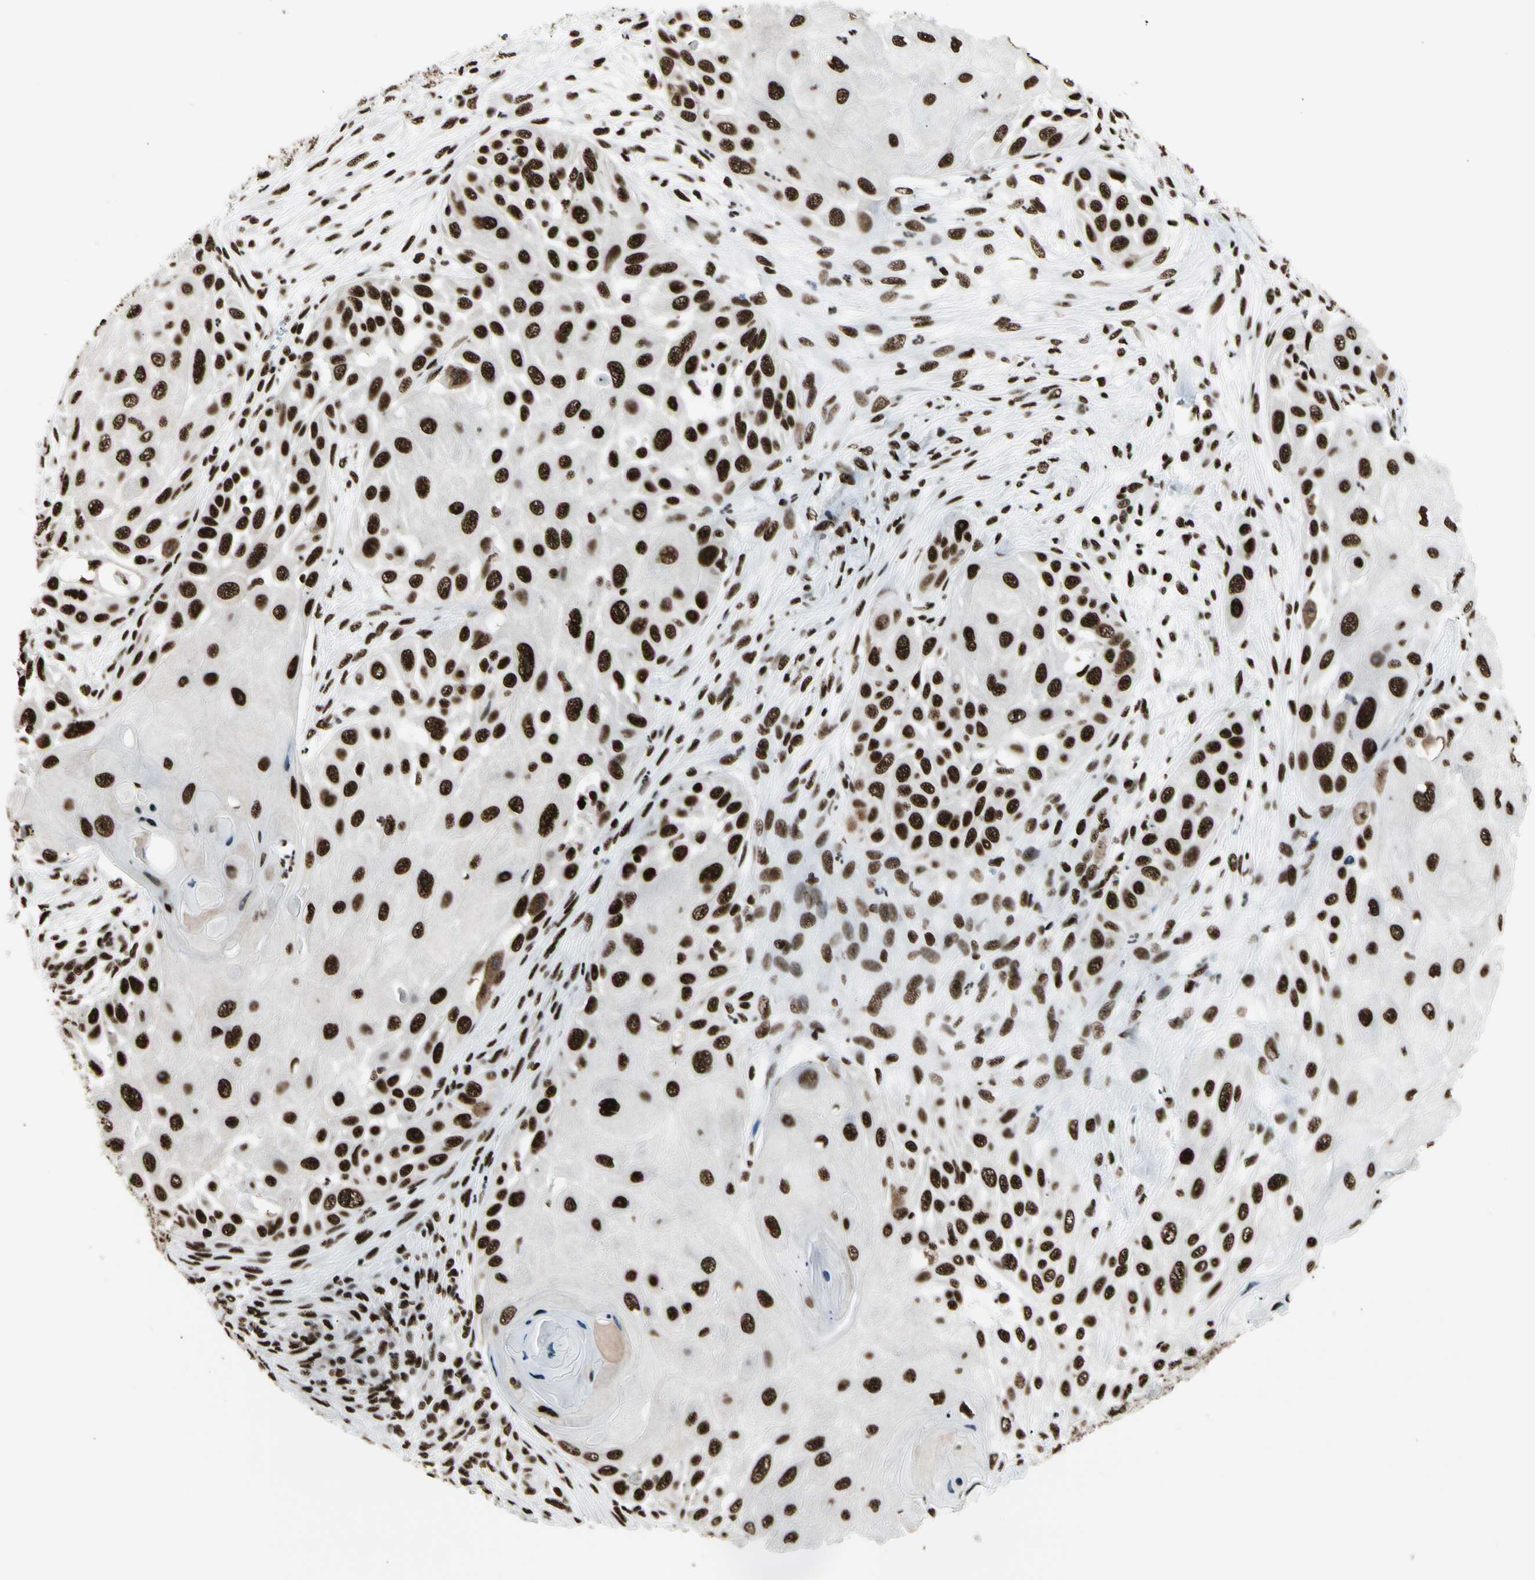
{"staining": {"intensity": "strong", "quantity": ">75%", "location": "nuclear"}, "tissue": "skin cancer", "cell_type": "Tumor cells", "image_type": "cancer", "snomed": [{"axis": "morphology", "description": "Squamous cell carcinoma, NOS"}, {"axis": "topography", "description": "Skin"}], "caption": "Human skin squamous cell carcinoma stained with a brown dye exhibits strong nuclear positive positivity in about >75% of tumor cells.", "gene": "CCAR1", "patient": {"sex": "female", "age": 44}}